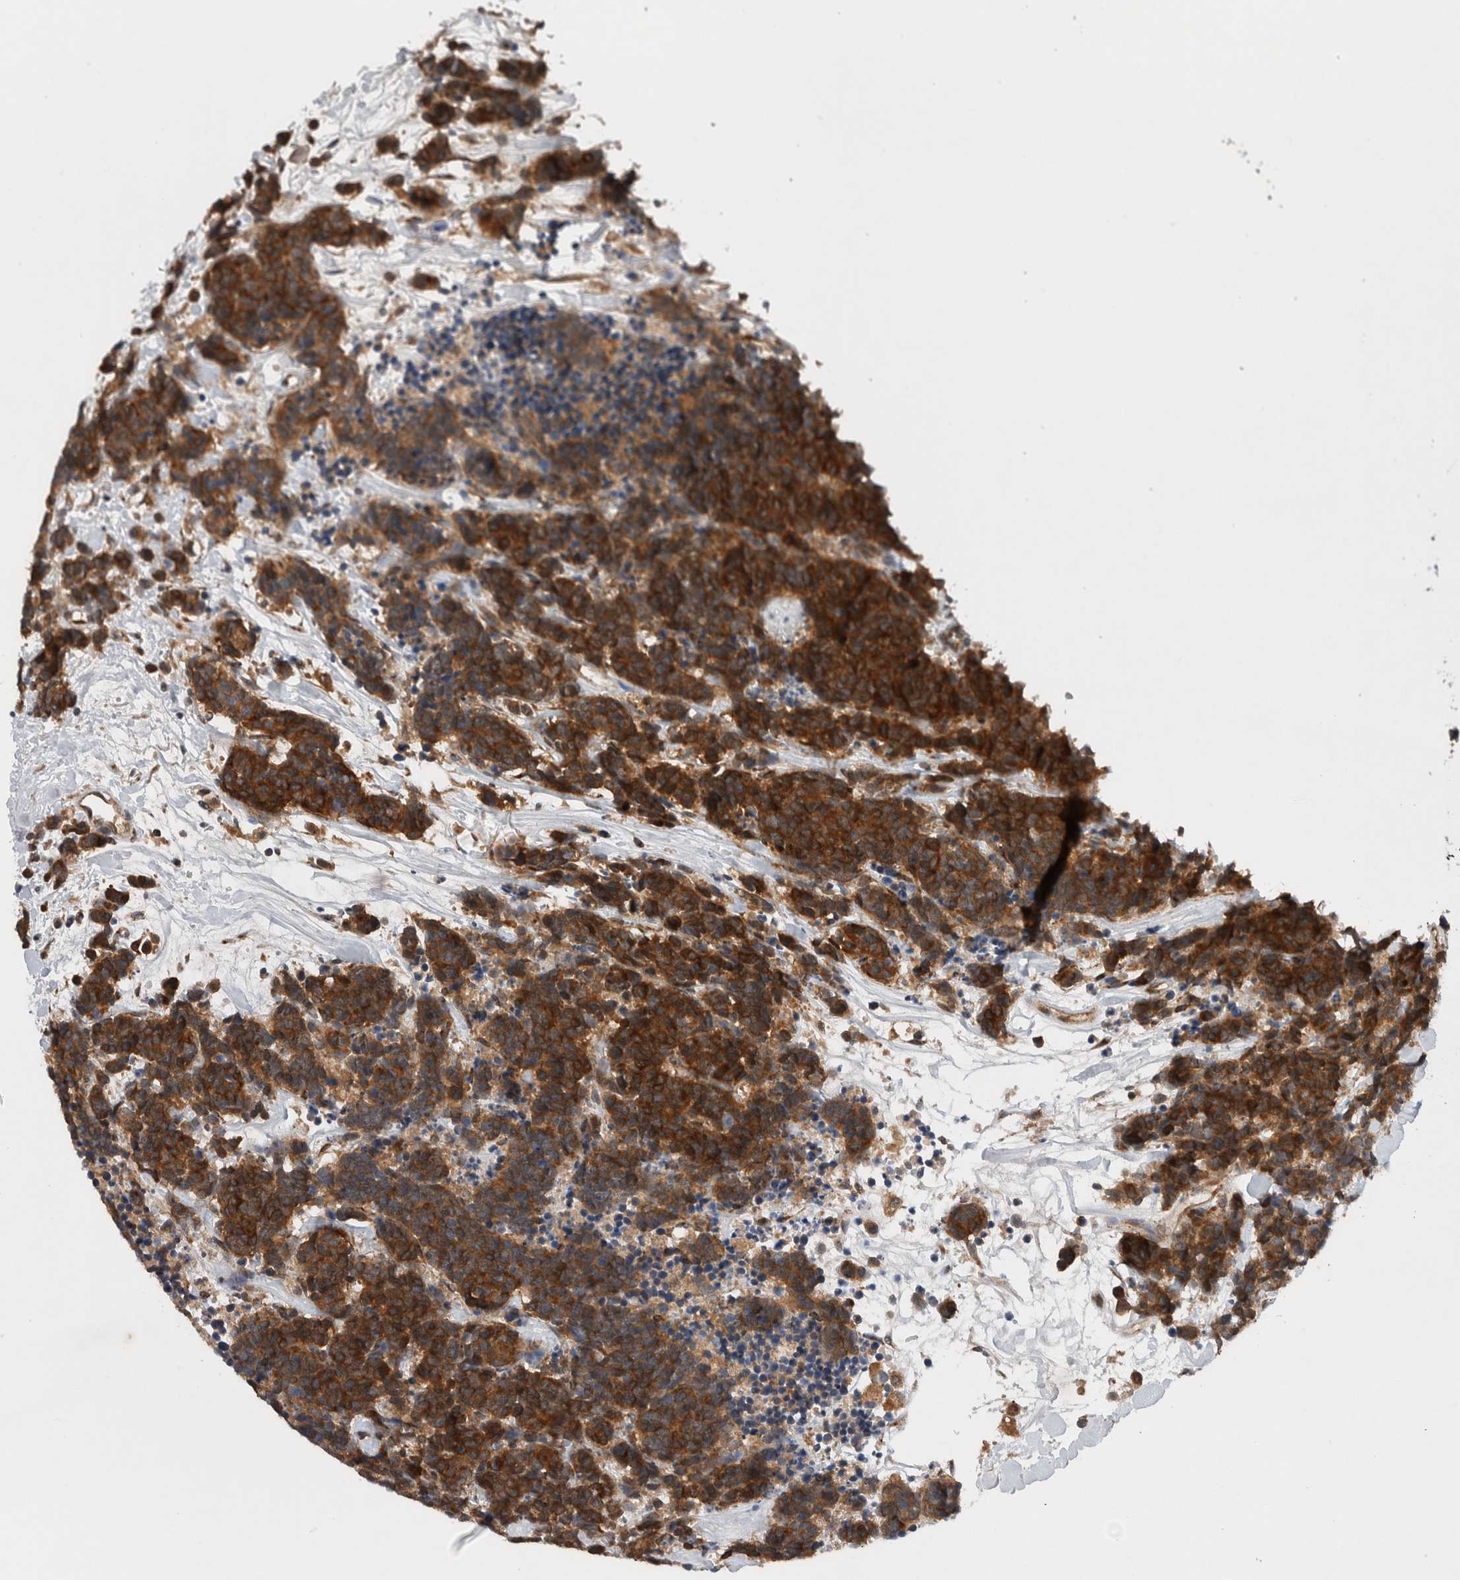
{"staining": {"intensity": "strong", "quantity": ">75%", "location": "cytoplasmic/membranous"}, "tissue": "carcinoid", "cell_type": "Tumor cells", "image_type": "cancer", "snomed": [{"axis": "morphology", "description": "Carcinoma, NOS"}, {"axis": "morphology", "description": "Carcinoid, malignant, NOS"}, {"axis": "topography", "description": "Urinary bladder"}], "caption": "Immunohistochemistry histopathology image of neoplastic tissue: carcinoma stained using immunohistochemistry (IHC) reveals high levels of strong protein expression localized specifically in the cytoplasmic/membranous of tumor cells, appearing as a cytoplasmic/membranous brown color.", "gene": "PDCD2", "patient": {"sex": "male", "age": 57}}